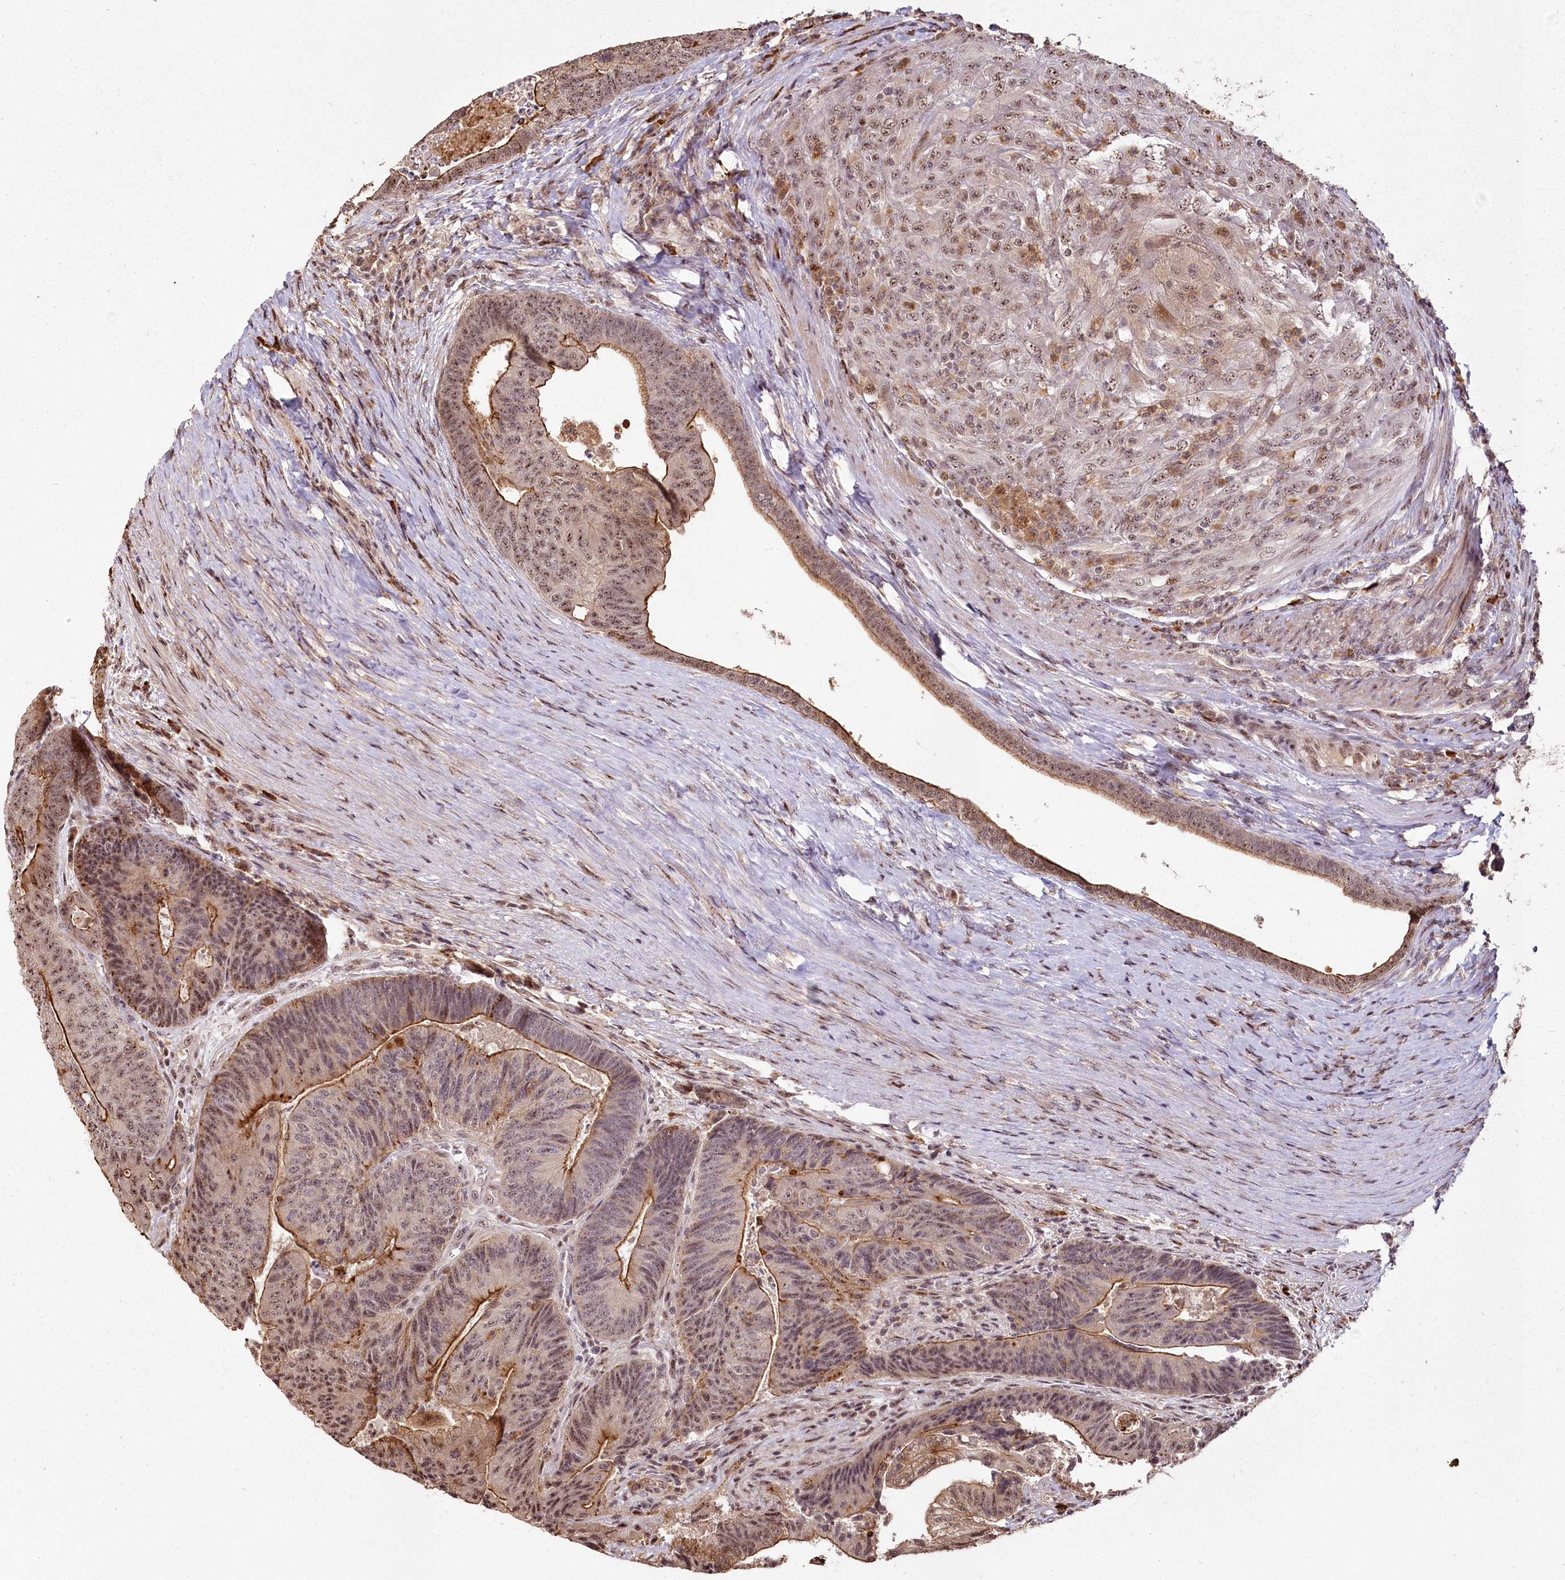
{"staining": {"intensity": "weak", "quantity": ">75%", "location": "cytoplasmic/membranous,nuclear"}, "tissue": "colorectal cancer", "cell_type": "Tumor cells", "image_type": "cancer", "snomed": [{"axis": "morphology", "description": "Adenocarcinoma, NOS"}, {"axis": "topography", "description": "Colon"}], "caption": "Immunohistochemistry micrograph of human adenocarcinoma (colorectal) stained for a protein (brown), which reveals low levels of weak cytoplasmic/membranous and nuclear expression in about >75% of tumor cells.", "gene": "PYROXD1", "patient": {"sex": "female", "age": 67}}